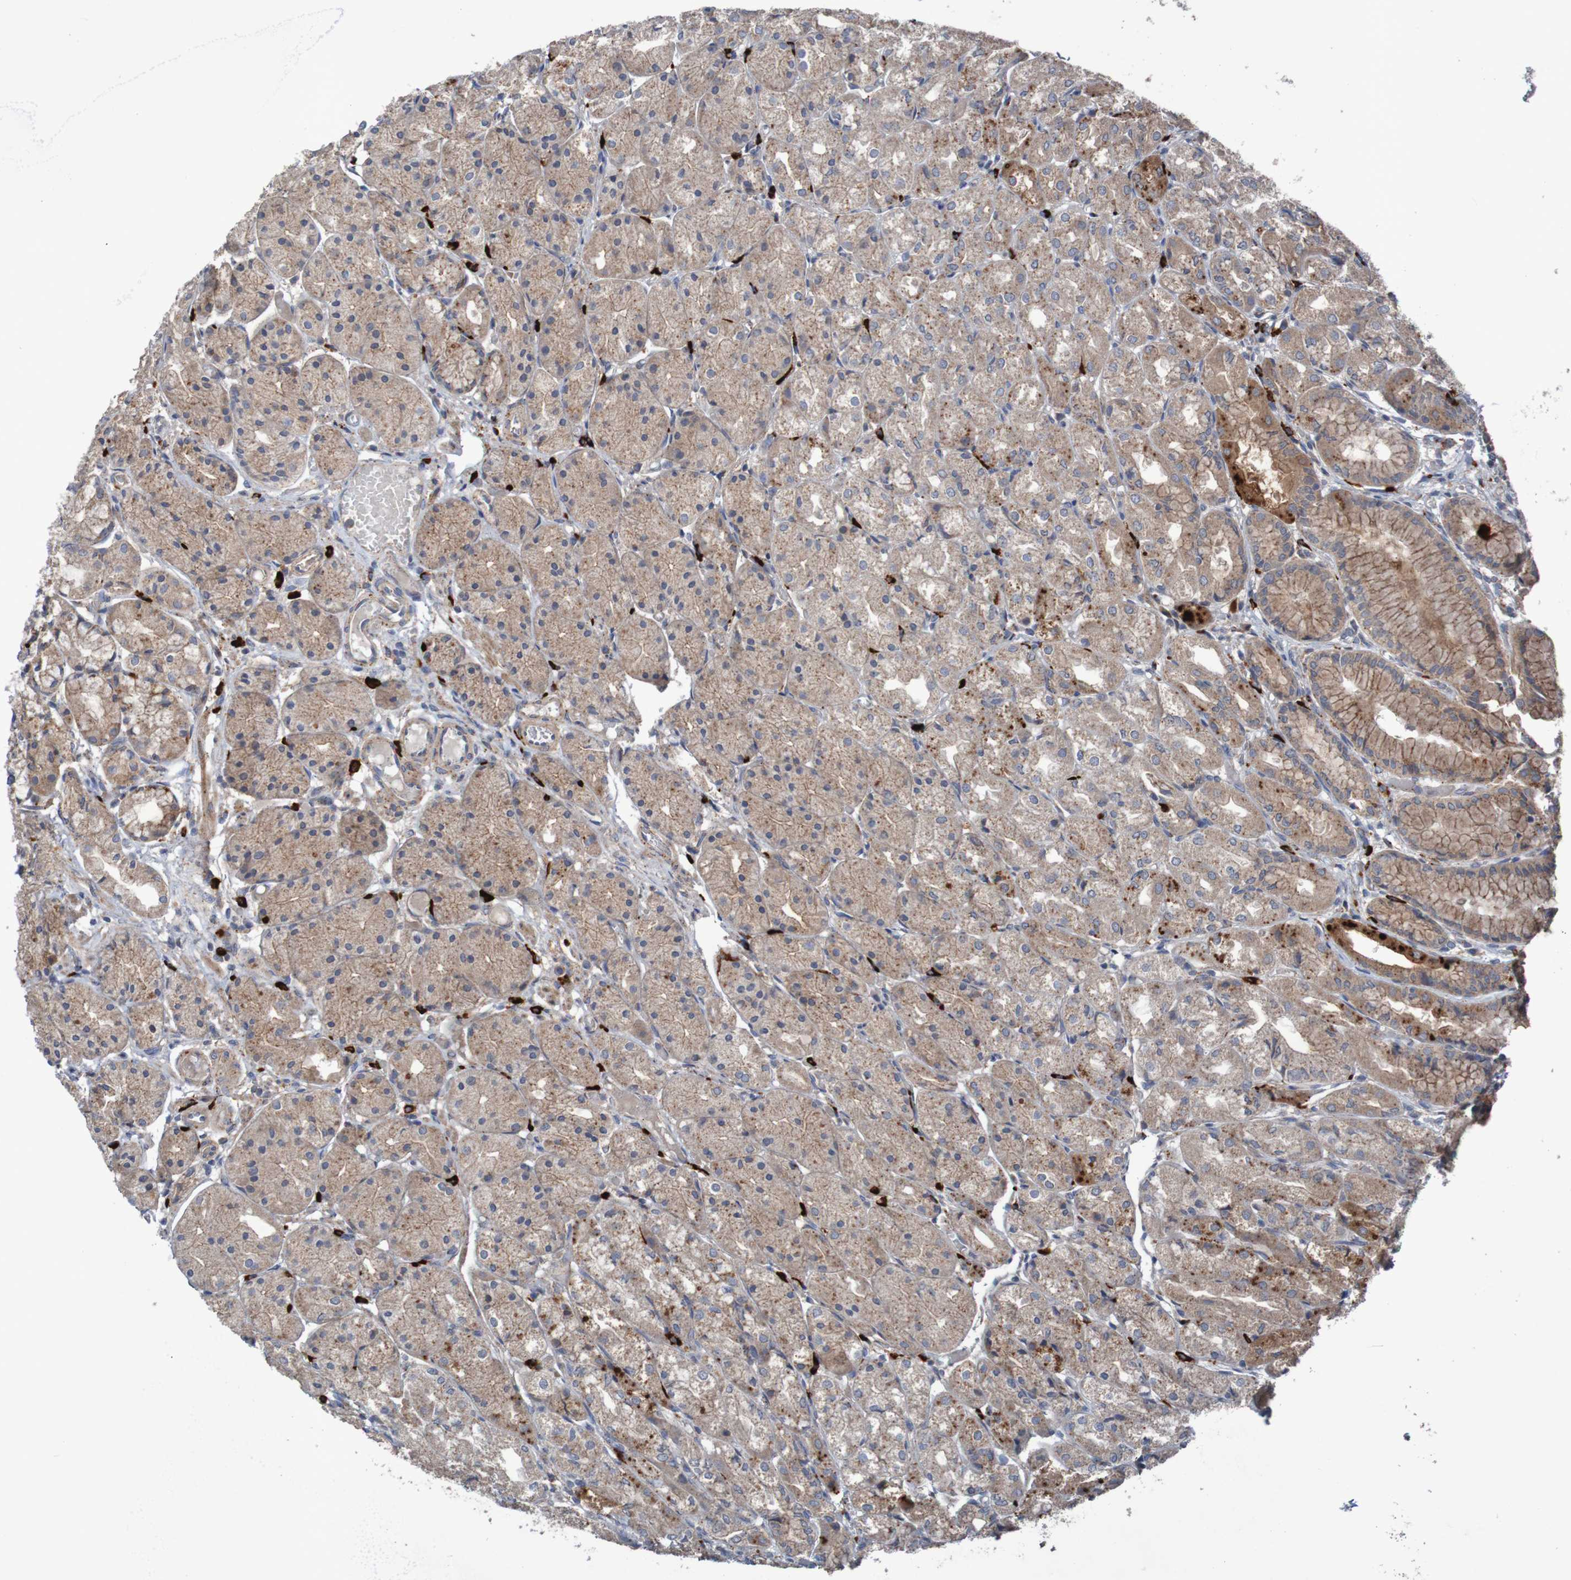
{"staining": {"intensity": "moderate", "quantity": ">75%", "location": "cytoplasmic/membranous"}, "tissue": "stomach", "cell_type": "Glandular cells", "image_type": "normal", "snomed": [{"axis": "morphology", "description": "Normal tissue, NOS"}, {"axis": "topography", "description": "Stomach, upper"}], "caption": "Unremarkable stomach was stained to show a protein in brown. There is medium levels of moderate cytoplasmic/membranous expression in about >75% of glandular cells. (Brightfield microscopy of DAB IHC at high magnification).", "gene": "ANGPT4", "patient": {"sex": "male", "age": 72}}